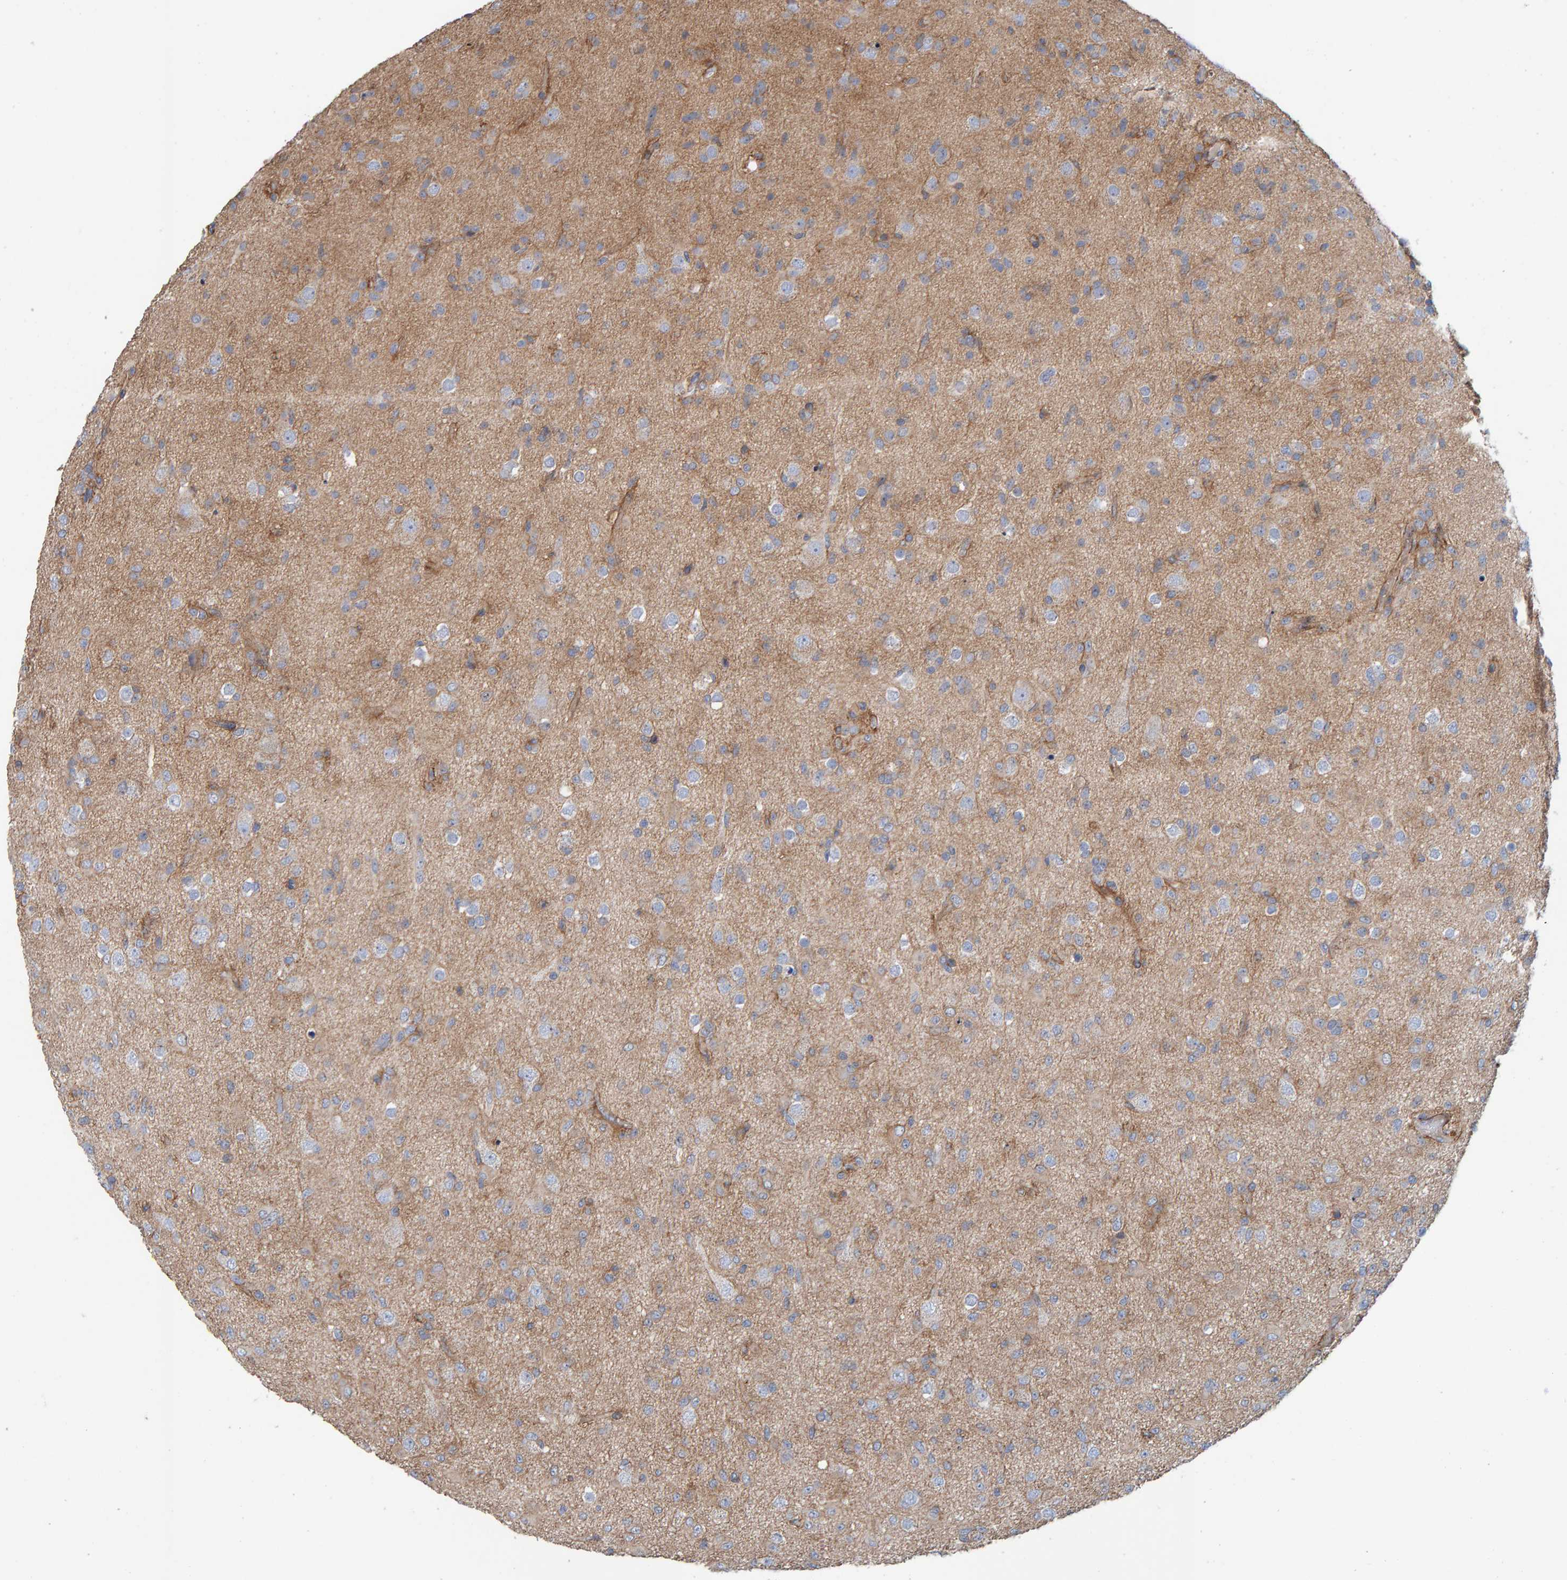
{"staining": {"intensity": "weak", "quantity": "<25%", "location": "cytoplasmic/membranous"}, "tissue": "glioma", "cell_type": "Tumor cells", "image_type": "cancer", "snomed": [{"axis": "morphology", "description": "Glioma, malignant, Low grade"}, {"axis": "topography", "description": "Brain"}], "caption": "Immunohistochemical staining of human glioma demonstrates no significant staining in tumor cells. The staining was performed using DAB to visualize the protein expression in brown, while the nuclei were stained in blue with hematoxylin (Magnification: 20x).", "gene": "RGP1", "patient": {"sex": "male", "age": 65}}